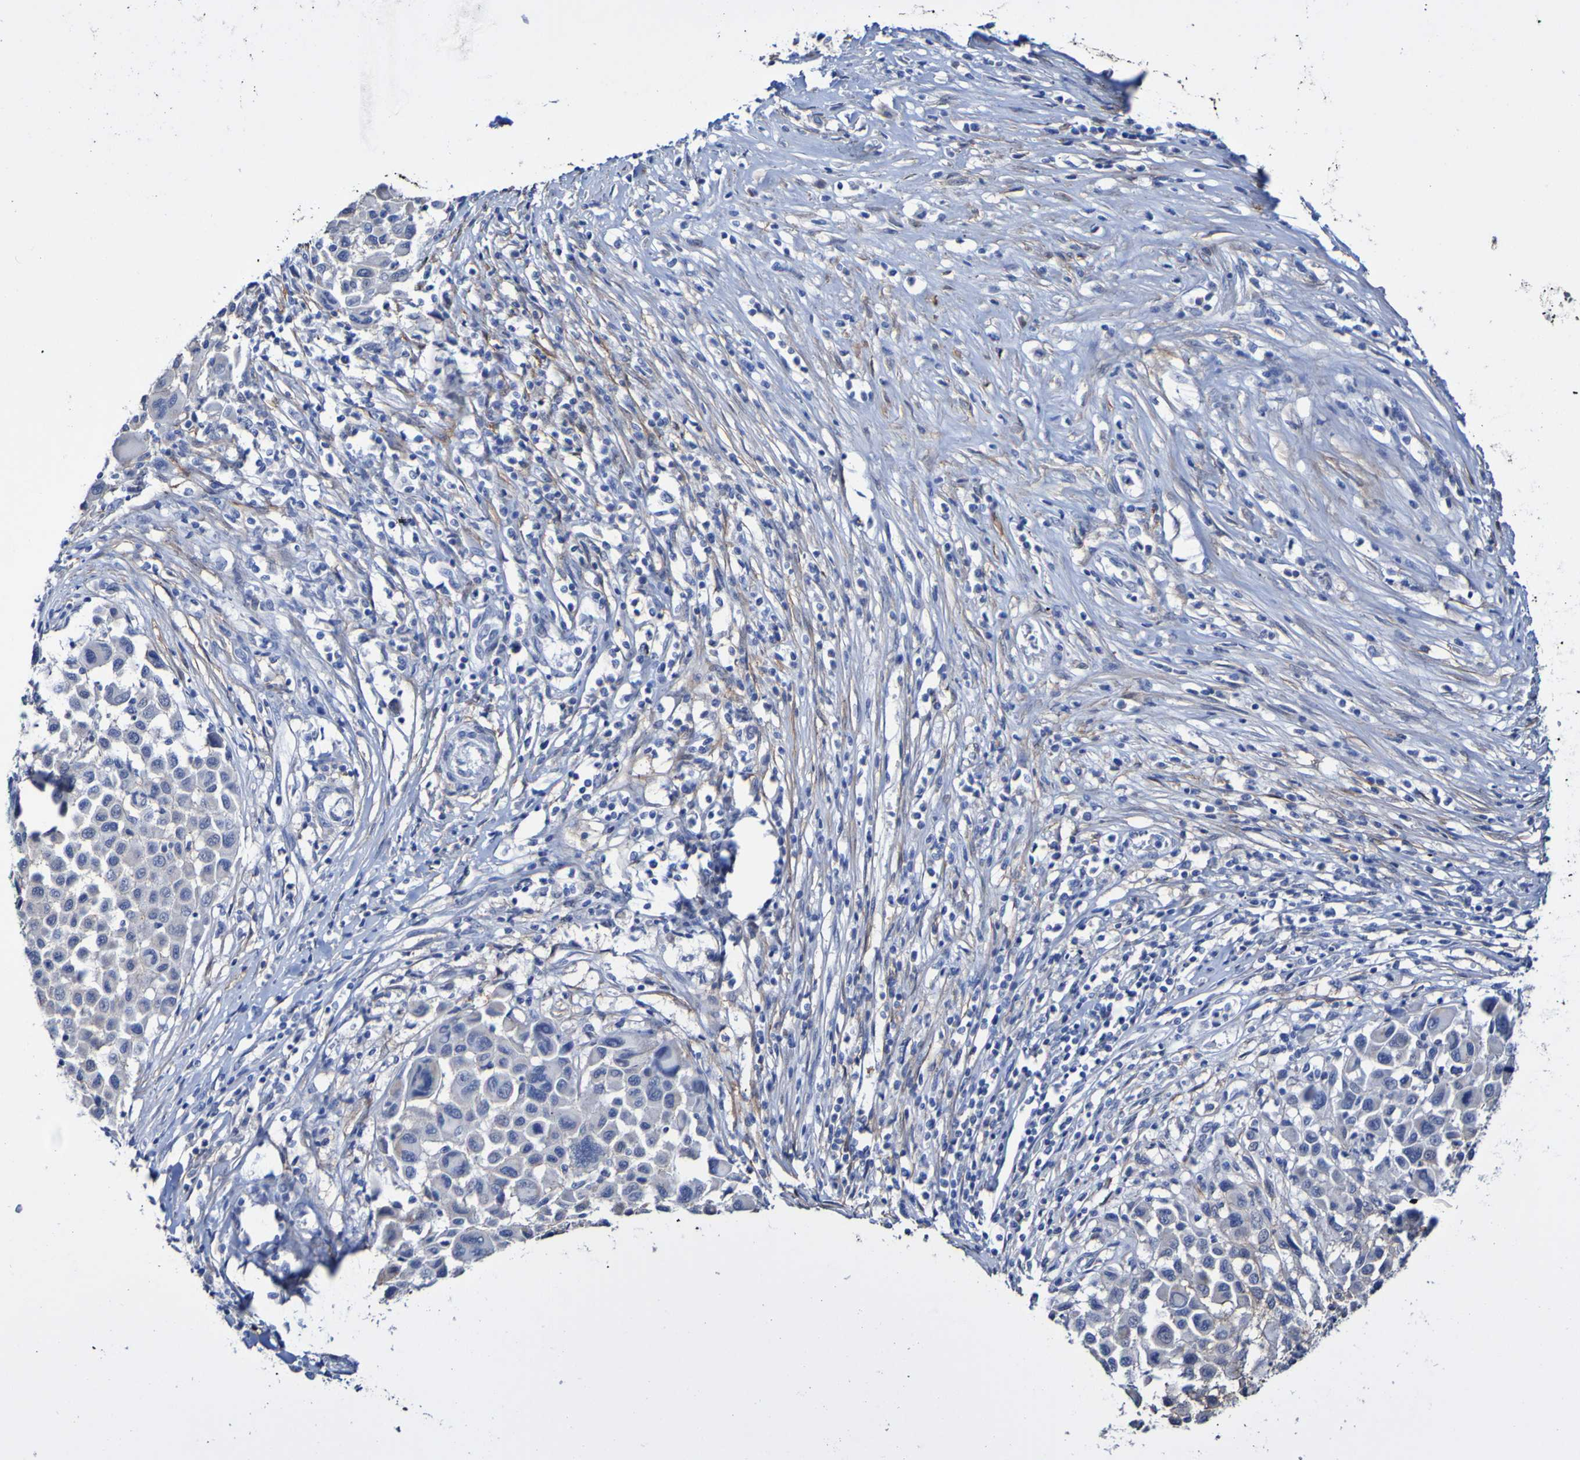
{"staining": {"intensity": "negative", "quantity": "none", "location": "none"}, "tissue": "melanoma", "cell_type": "Tumor cells", "image_type": "cancer", "snomed": [{"axis": "morphology", "description": "Malignant melanoma, Metastatic site"}, {"axis": "topography", "description": "Lymph node"}], "caption": "This is an immunohistochemistry (IHC) image of human malignant melanoma (metastatic site). There is no positivity in tumor cells.", "gene": "SGCB", "patient": {"sex": "male", "age": 61}}